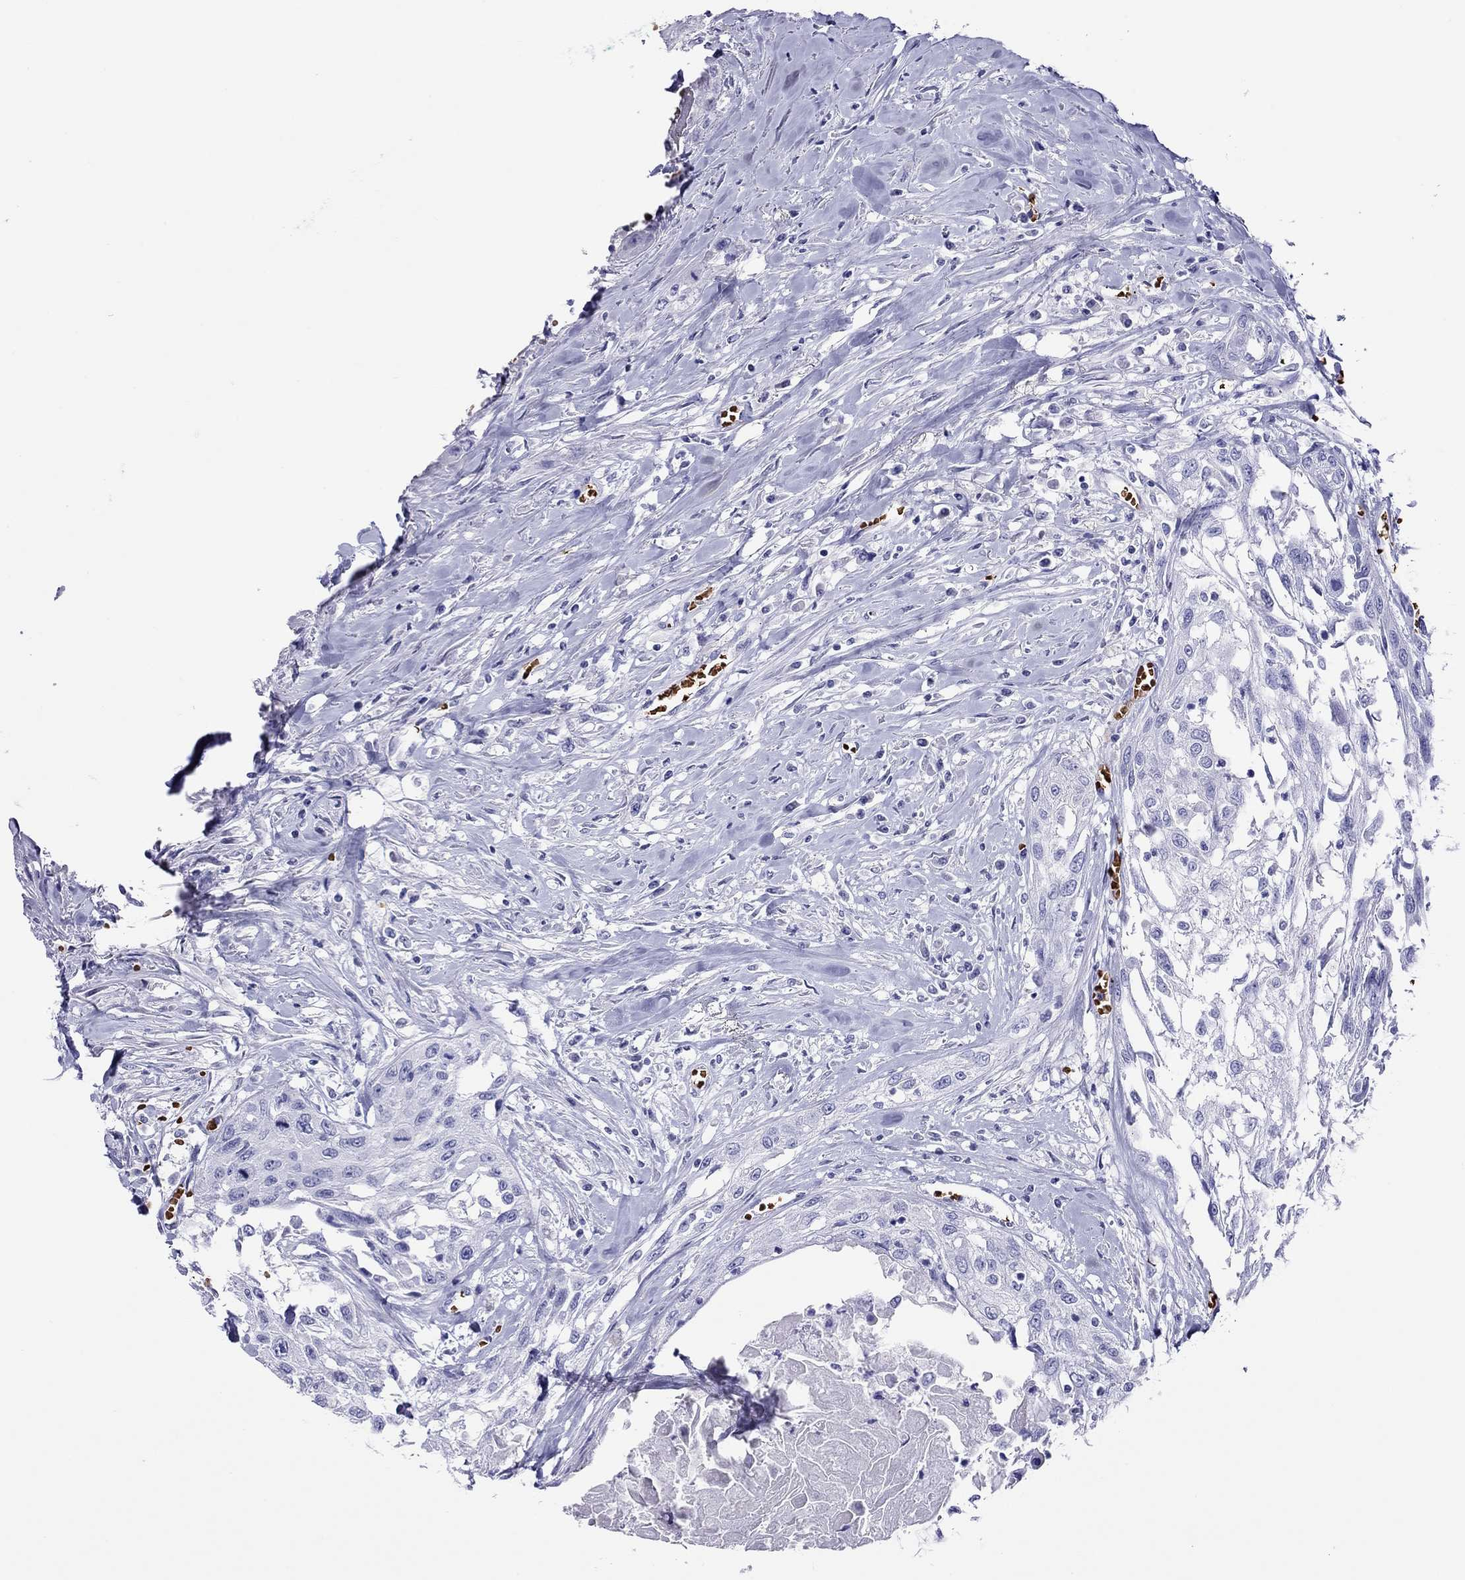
{"staining": {"intensity": "negative", "quantity": "none", "location": "none"}, "tissue": "head and neck cancer", "cell_type": "Tumor cells", "image_type": "cancer", "snomed": [{"axis": "morphology", "description": "Normal tissue, NOS"}, {"axis": "morphology", "description": "Squamous cell carcinoma, NOS"}, {"axis": "topography", "description": "Oral tissue"}, {"axis": "topography", "description": "Peripheral nerve tissue"}, {"axis": "topography", "description": "Head-Neck"}], "caption": "IHC of human head and neck cancer (squamous cell carcinoma) exhibits no positivity in tumor cells.", "gene": "PTPRN", "patient": {"sex": "female", "age": 59}}